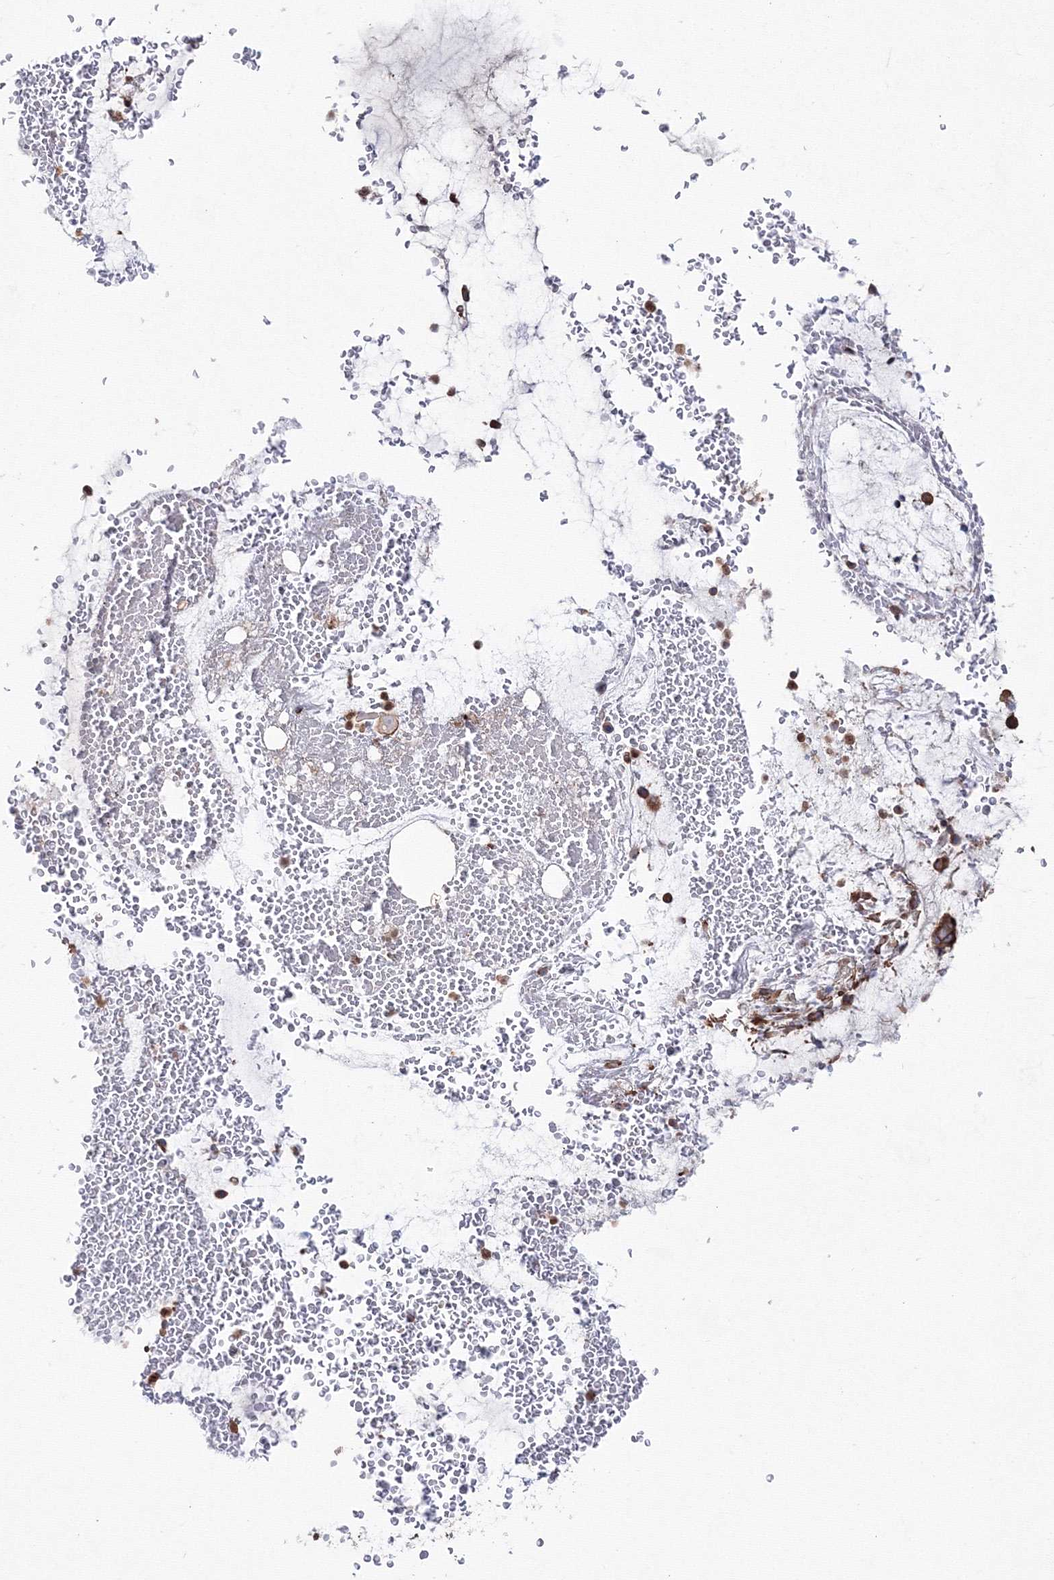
{"staining": {"intensity": "moderate", "quantity": ">75%", "location": "cytoplasmic/membranous"}, "tissue": "bronchus", "cell_type": "Respiratory epithelial cells", "image_type": "normal", "snomed": [{"axis": "morphology", "description": "Normal tissue, NOS"}, {"axis": "morphology", "description": "Squamous cell carcinoma, NOS"}, {"axis": "topography", "description": "Lymph node"}, {"axis": "topography", "description": "Bronchus"}, {"axis": "topography", "description": "Lung"}], "caption": "Moderate cytoplasmic/membranous expression is seen in approximately >75% of respiratory epithelial cells in unremarkable bronchus. The staining was performed using DAB (3,3'-diaminobenzidine), with brown indicating positive protein expression. Nuclei are stained blue with hematoxylin.", "gene": "ANKRD37", "patient": {"sex": "male", "age": 66}}